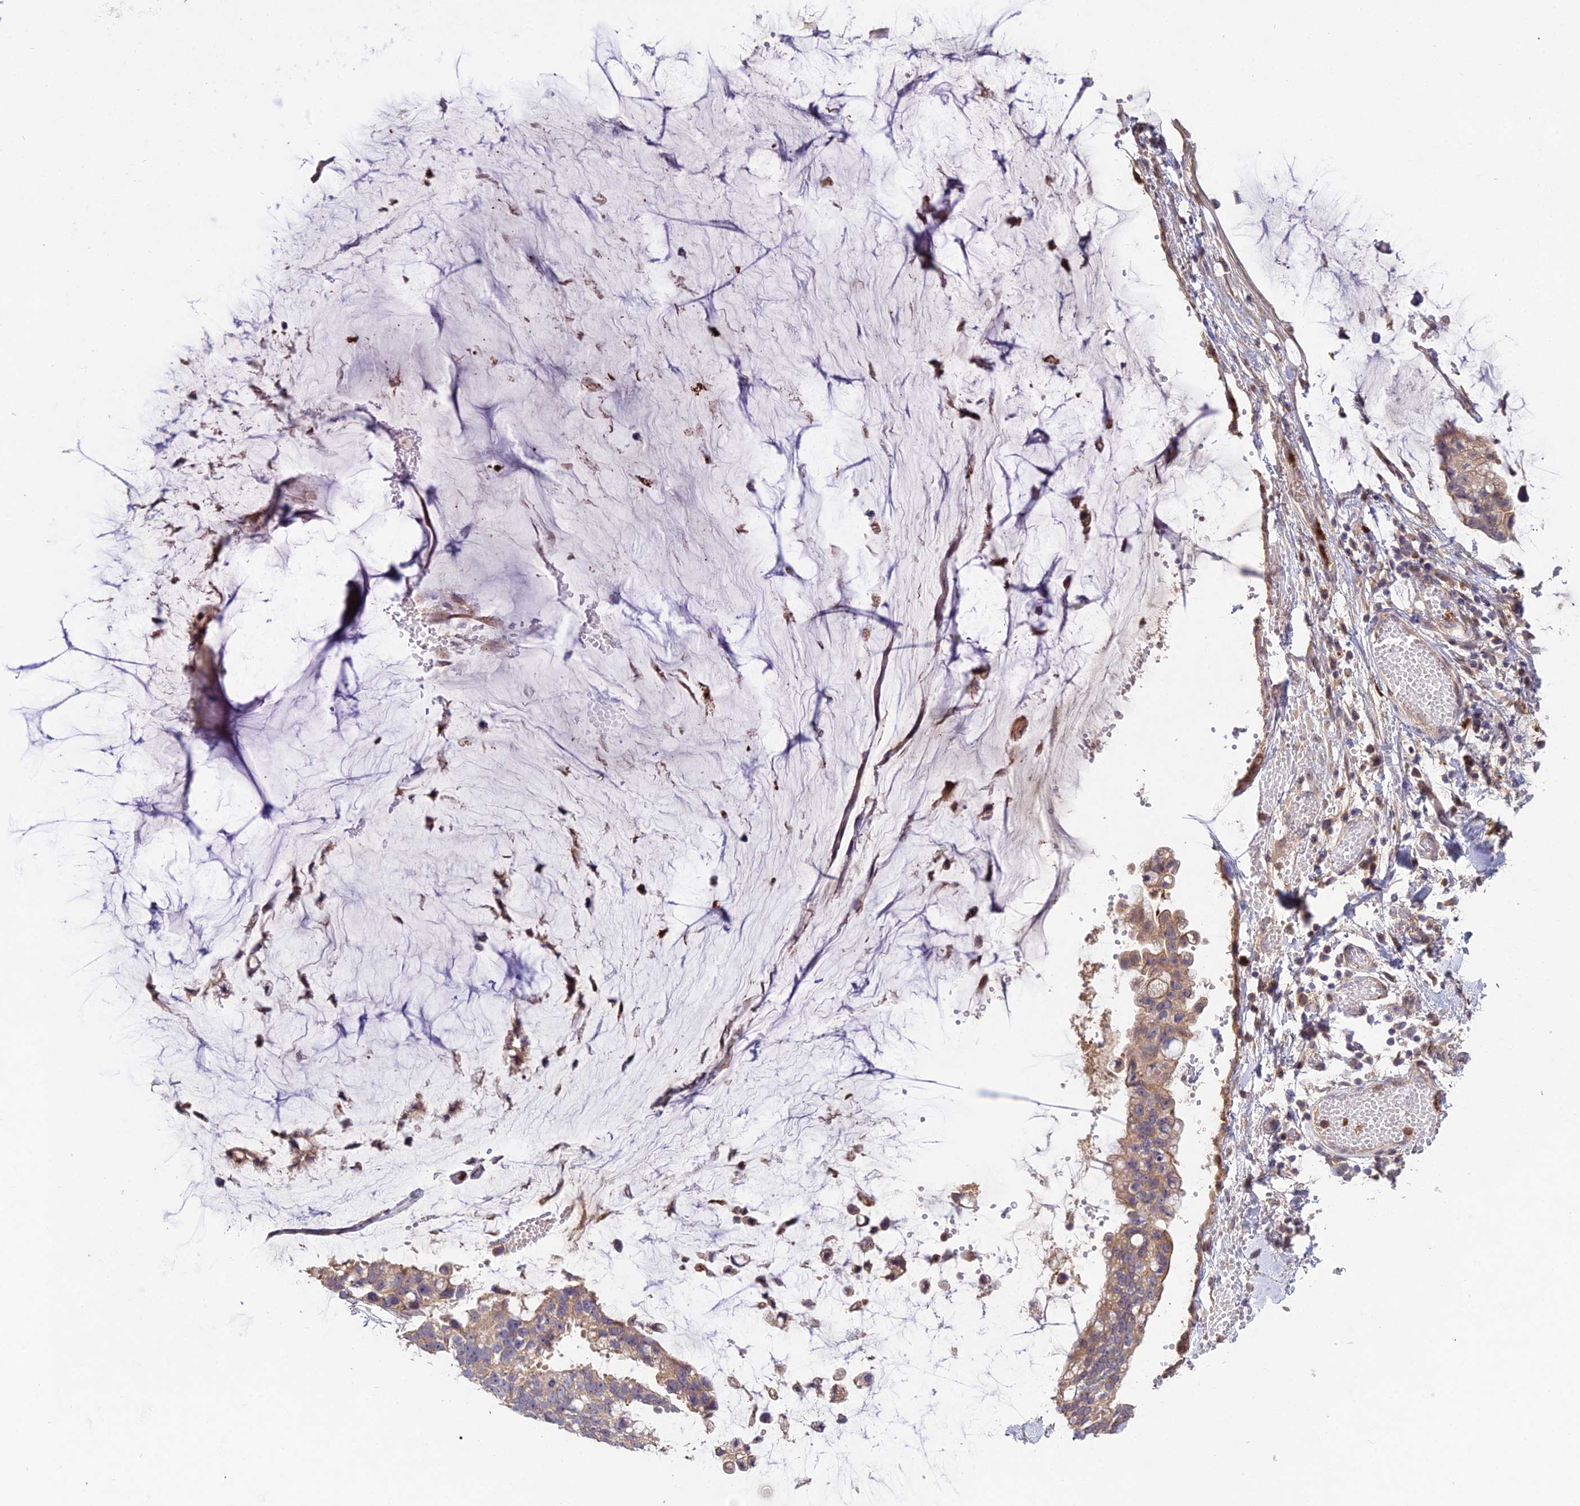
{"staining": {"intensity": "weak", "quantity": "25%-75%", "location": "cytoplasmic/membranous"}, "tissue": "ovarian cancer", "cell_type": "Tumor cells", "image_type": "cancer", "snomed": [{"axis": "morphology", "description": "Cystadenocarcinoma, mucinous, NOS"}, {"axis": "topography", "description": "Ovary"}], "caption": "Immunohistochemical staining of ovarian mucinous cystadenocarcinoma reveals low levels of weak cytoplasmic/membranous protein expression in approximately 25%-75% of tumor cells.", "gene": "EID2", "patient": {"sex": "female", "age": 39}}